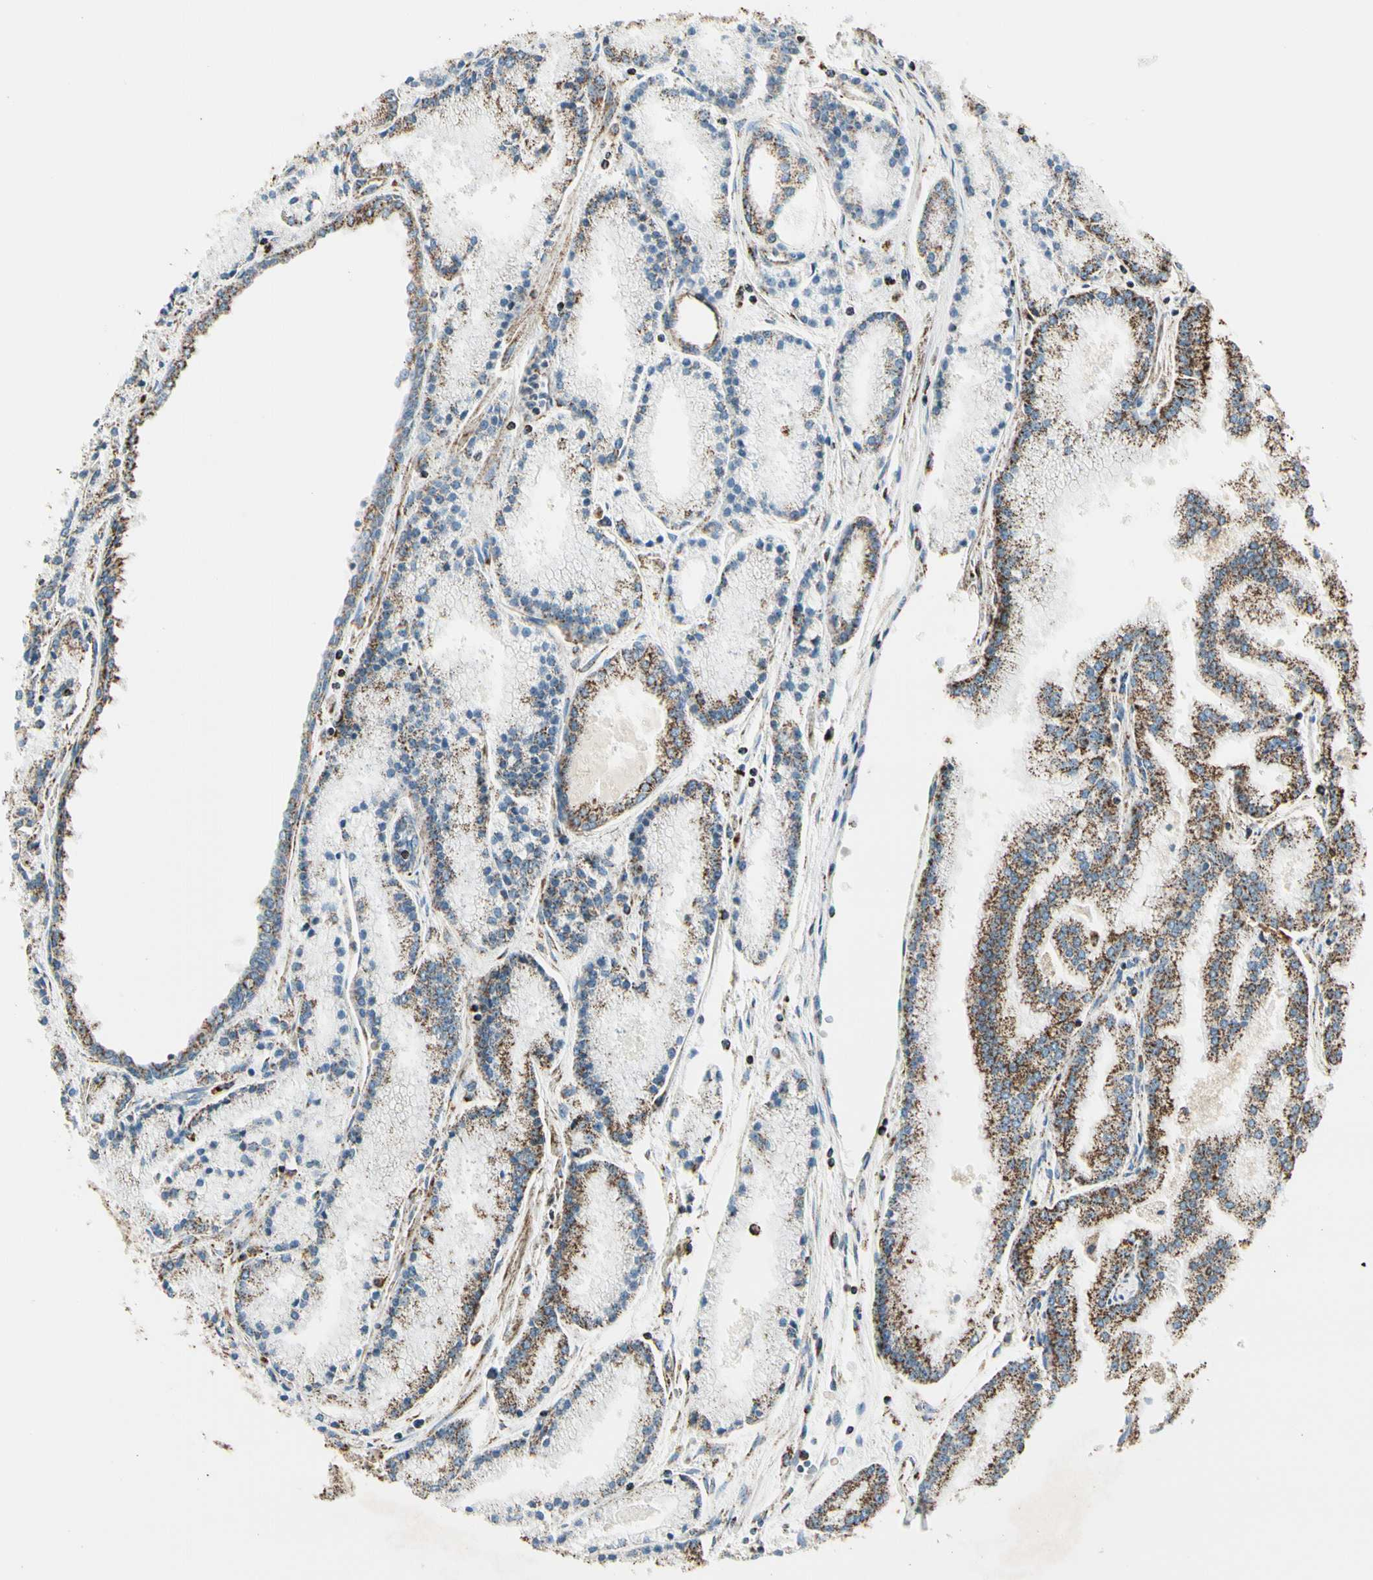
{"staining": {"intensity": "moderate", "quantity": ">75%", "location": "cytoplasmic/membranous"}, "tissue": "prostate cancer", "cell_type": "Tumor cells", "image_type": "cancer", "snomed": [{"axis": "morphology", "description": "Adenocarcinoma, High grade"}, {"axis": "topography", "description": "Prostate"}], "caption": "This histopathology image demonstrates immunohistochemistry (IHC) staining of human prostate adenocarcinoma (high-grade), with medium moderate cytoplasmic/membranous positivity in approximately >75% of tumor cells.", "gene": "ME2", "patient": {"sex": "male", "age": 61}}